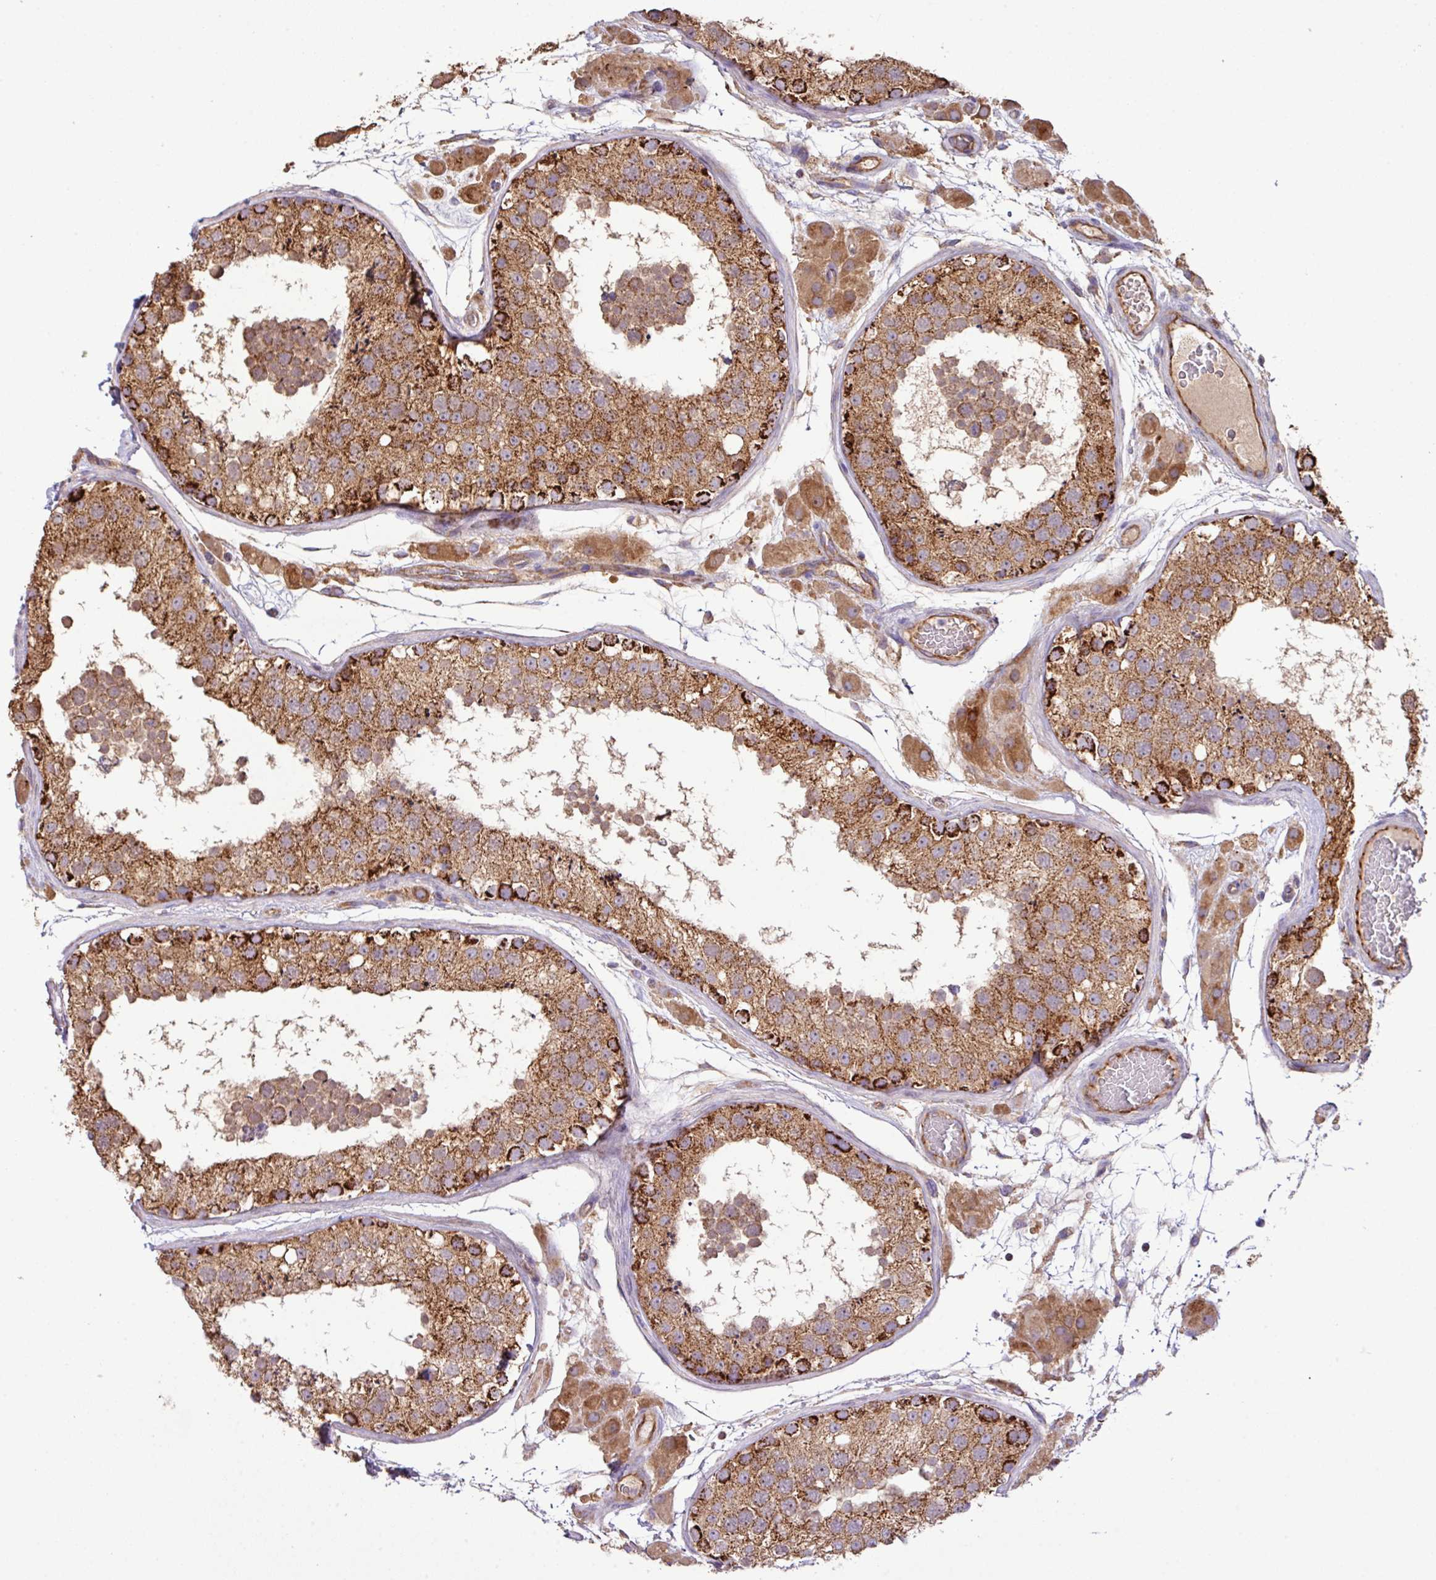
{"staining": {"intensity": "strong", "quantity": ">75%", "location": "cytoplasmic/membranous"}, "tissue": "testis", "cell_type": "Cells in seminiferous ducts", "image_type": "normal", "snomed": [{"axis": "morphology", "description": "Normal tissue, NOS"}, {"axis": "topography", "description": "Testis"}], "caption": "Benign testis demonstrates strong cytoplasmic/membranous positivity in about >75% of cells in seminiferous ducts, visualized by immunohistochemistry.", "gene": "LRRC53", "patient": {"sex": "male", "age": 26}}